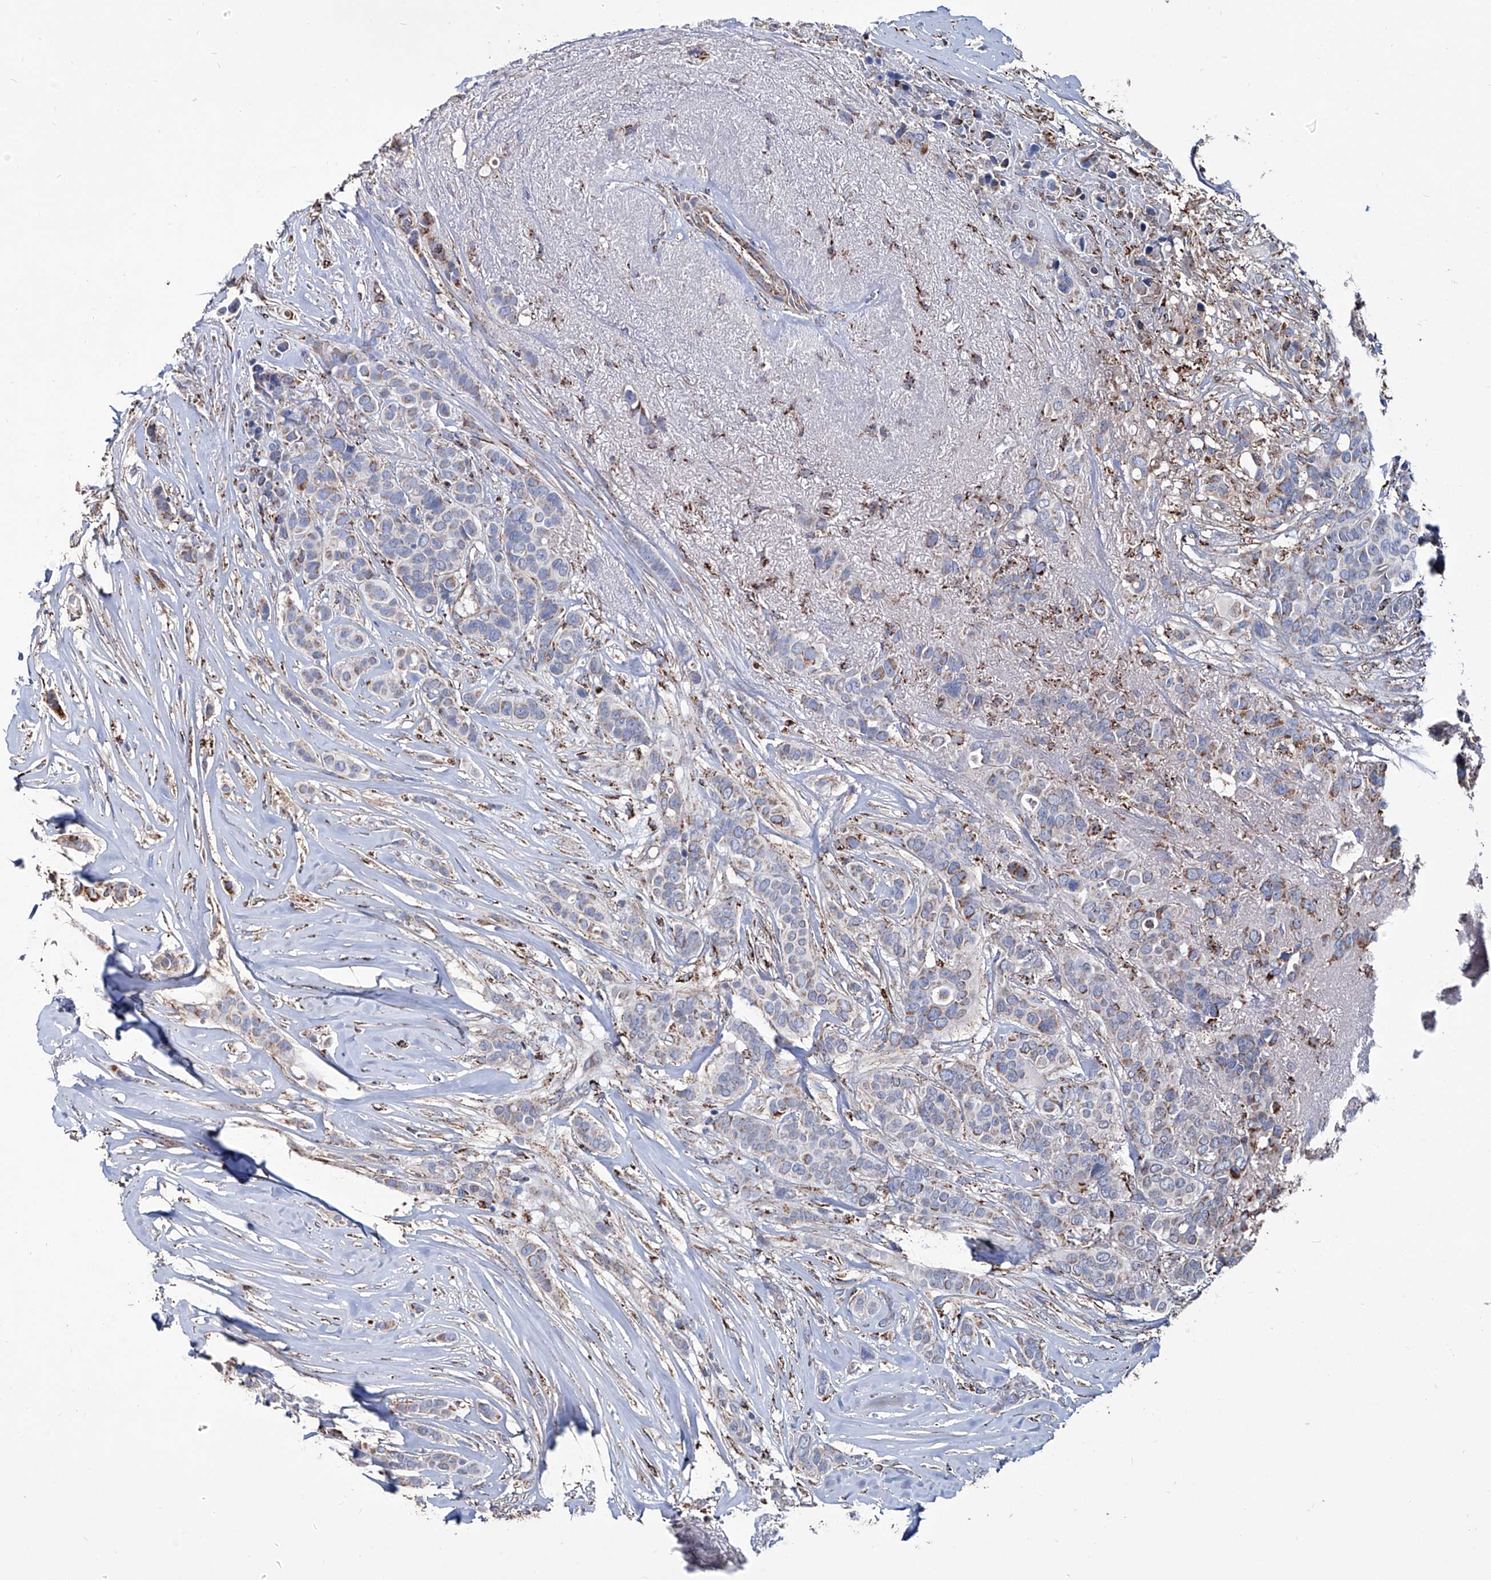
{"staining": {"intensity": "moderate", "quantity": "25%-75%", "location": "cytoplasmic/membranous"}, "tissue": "breast cancer", "cell_type": "Tumor cells", "image_type": "cancer", "snomed": [{"axis": "morphology", "description": "Lobular carcinoma"}, {"axis": "topography", "description": "Breast"}], "caption": "A medium amount of moderate cytoplasmic/membranous staining is seen in about 25%-75% of tumor cells in breast cancer (lobular carcinoma) tissue.", "gene": "NHS", "patient": {"sex": "female", "age": 51}}